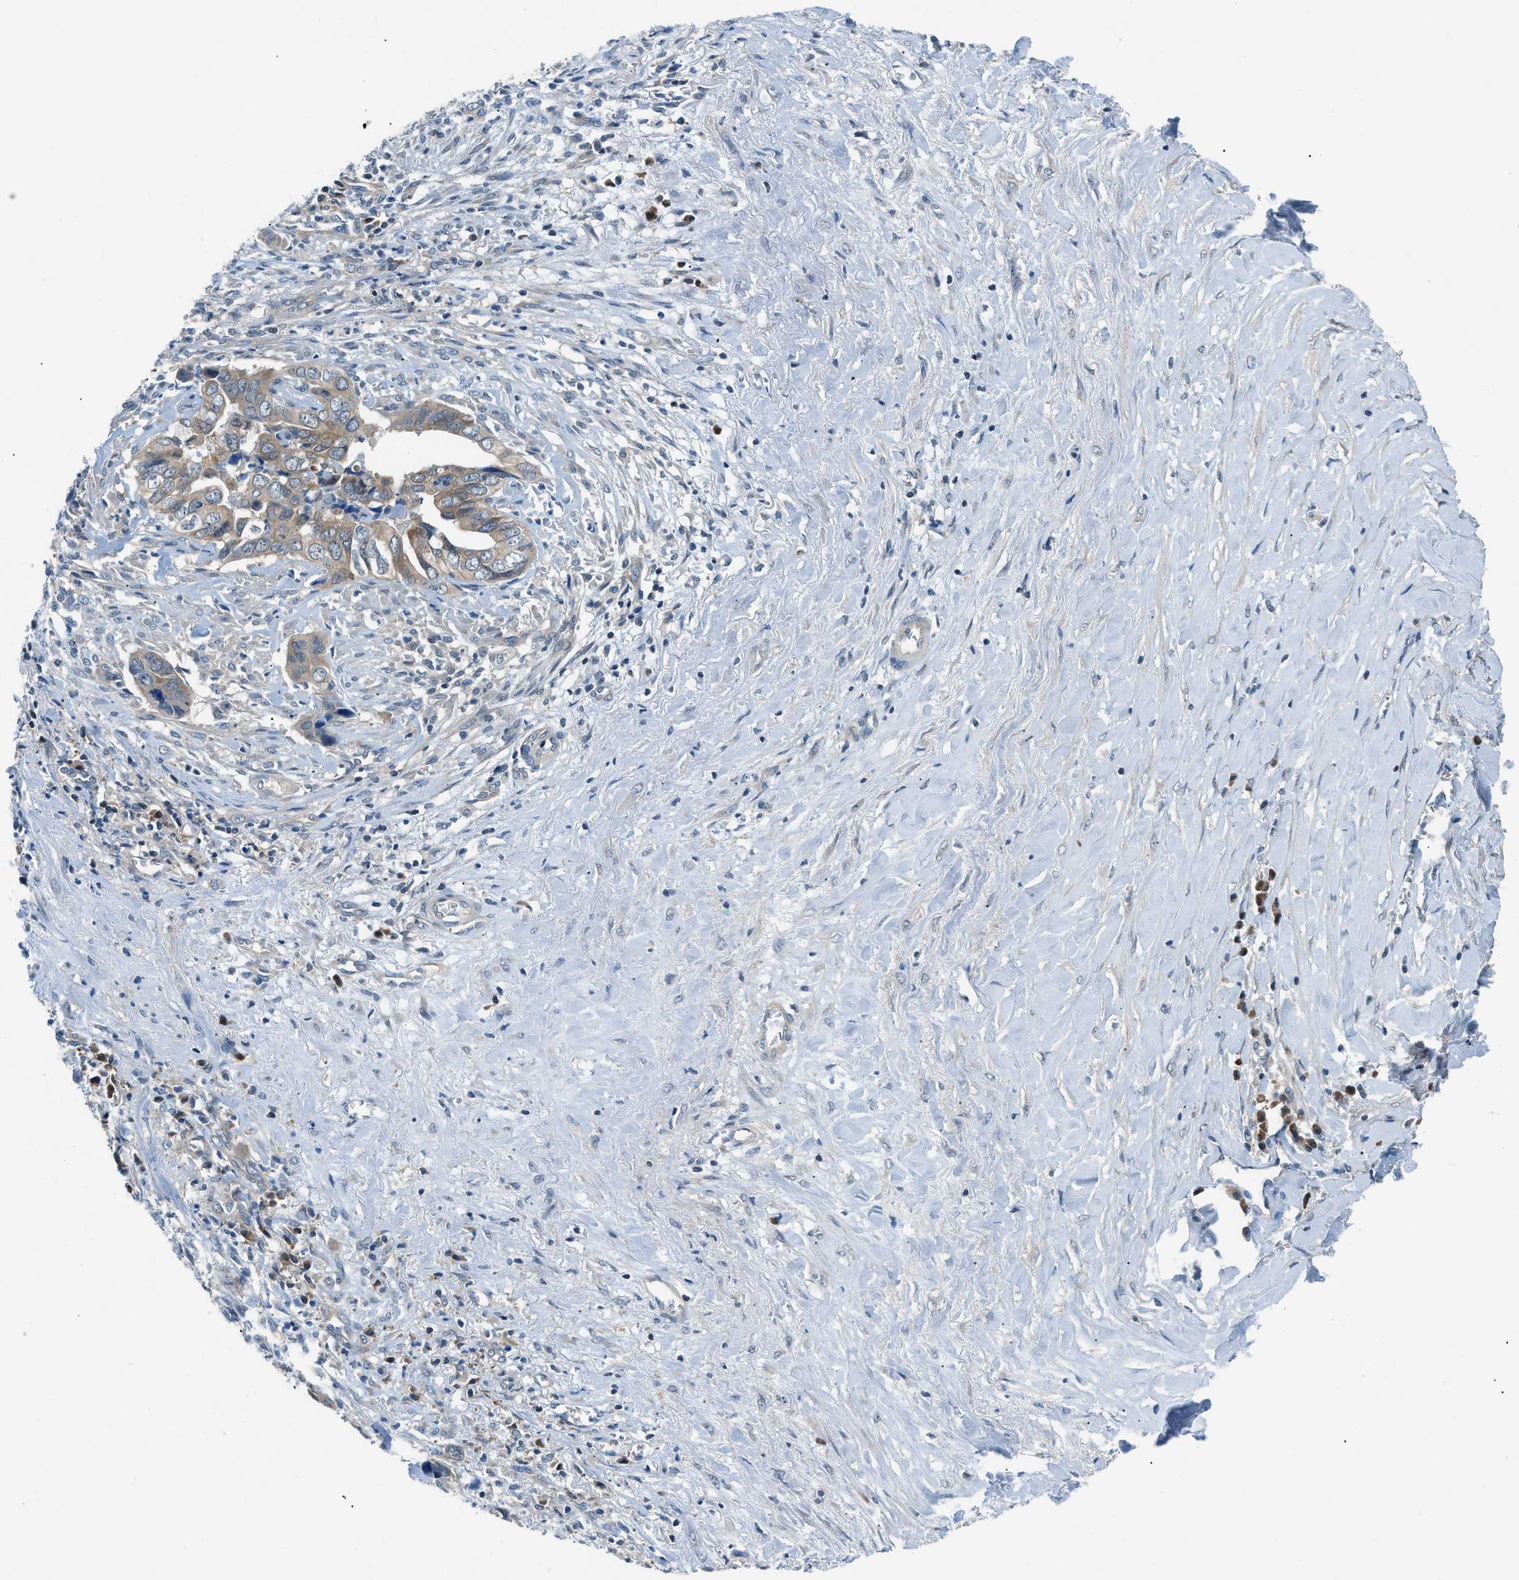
{"staining": {"intensity": "weak", "quantity": ">75%", "location": "cytoplasmic/membranous"}, "tissue": "liver cancer", "cell_type": "Tumor cells", "image_type": "cancer", "snomed": [{"axis": "morphology", "description": "Cholangiocarcinoma"}, {"axis": "topography", "description": "Liver"}], "caption": "A histopathology image of human liver cancer (cholangiocarcinoma) stained for a protein demonstrates weak cytoplasmic/membranous brown staining in tumor cells.", "gene": "ACP1", "patient": {"sex": "female", "age": 79}}